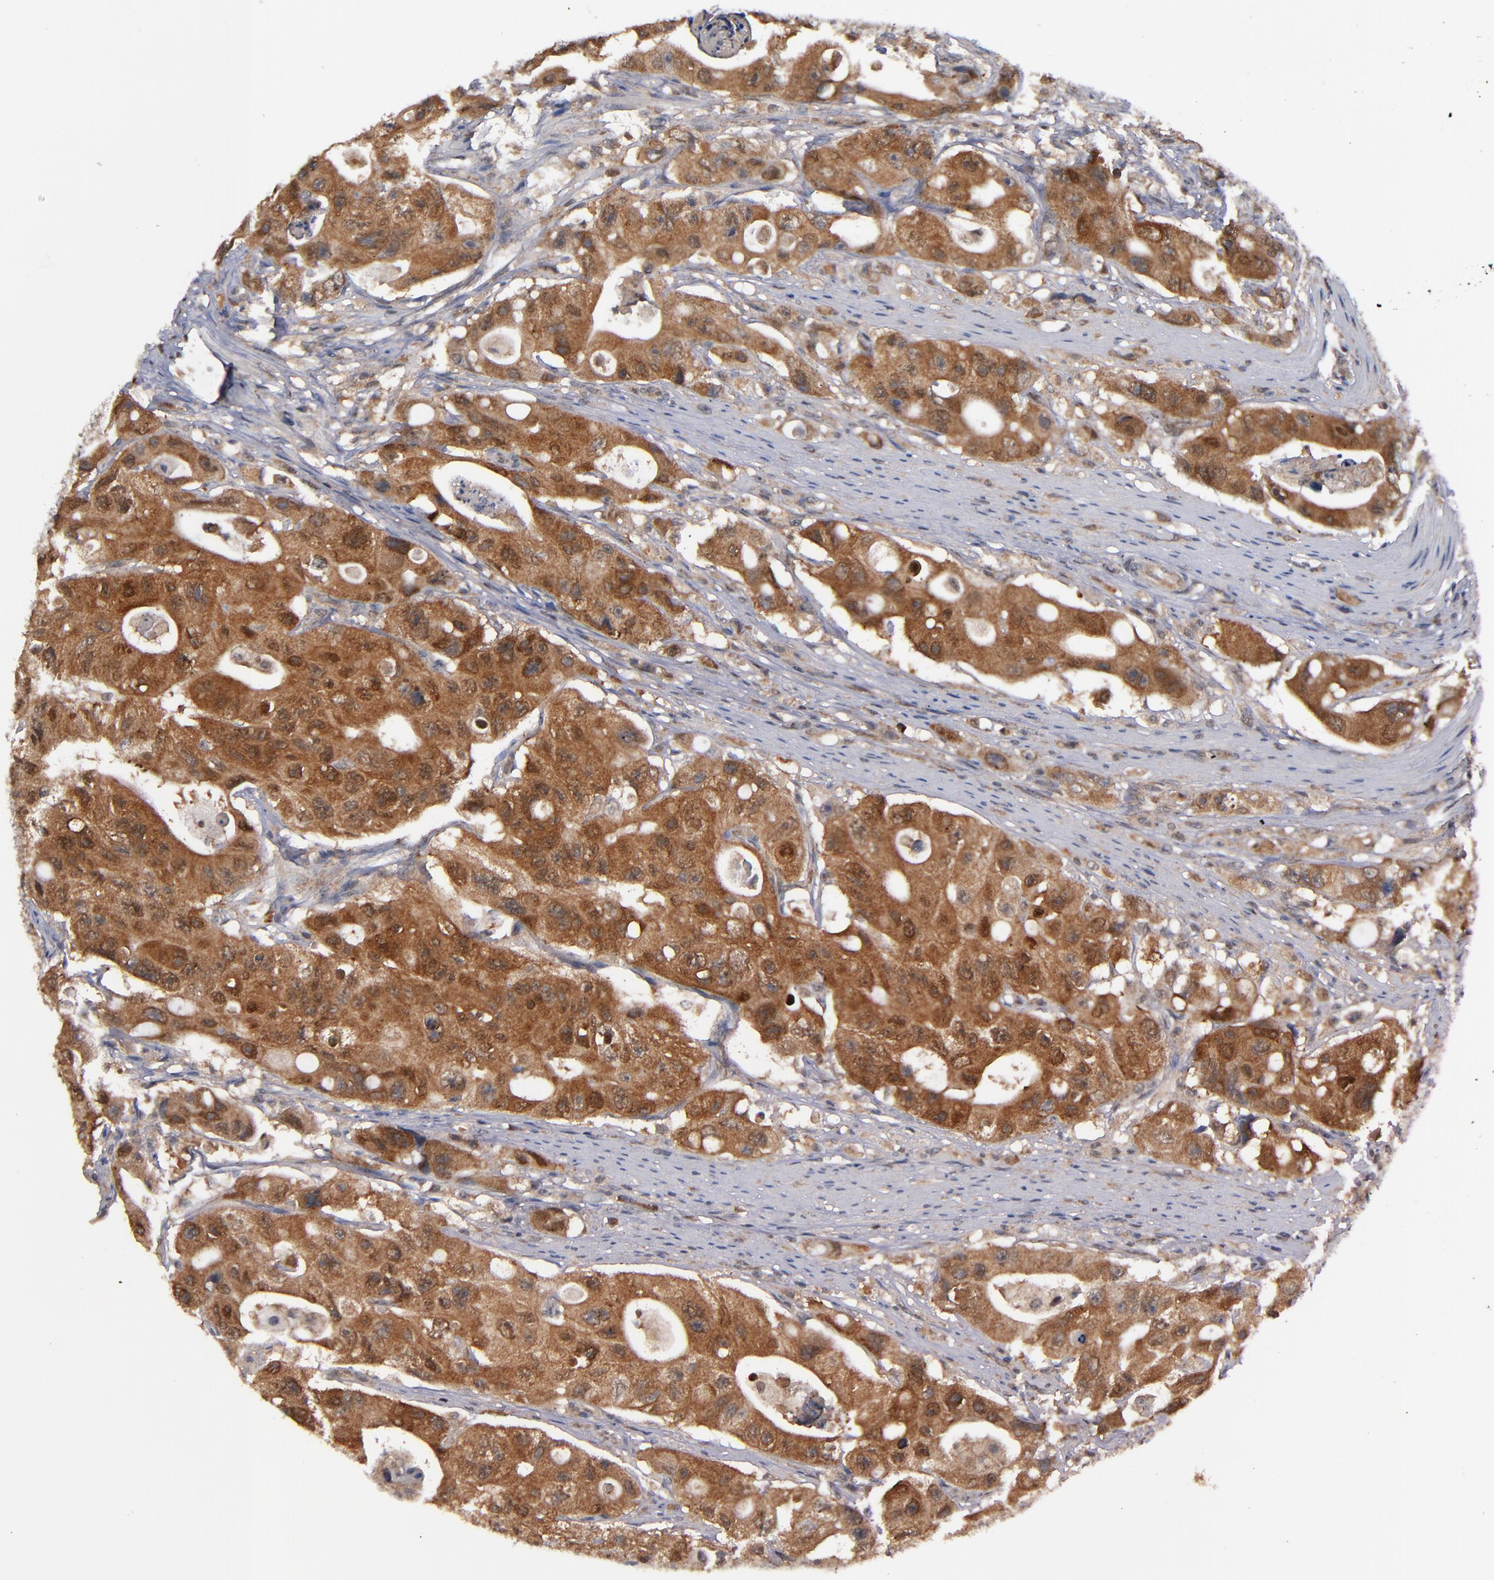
{"staining": {"intensity": "strong", "quantity": ">75%", "location": "cytoplasmic/membranous"}, "tissue": "colorectal cancer", "cell_type": "Tumor cells", "image_type": "cancer", "snomed": [{"axis": "morphology", "description": "Adenocarcinoma, NOS"}, {"axis": "topography", "description": "Colon"}], "caption": "DAB immunohistochemical staining of human colorectal cancer exhibits strong cytoplasmic/membranous protein staining in approximately >75% of tumor cells.", "gene": "ALG13", "patient": {"sex": "female", "age": 46}}